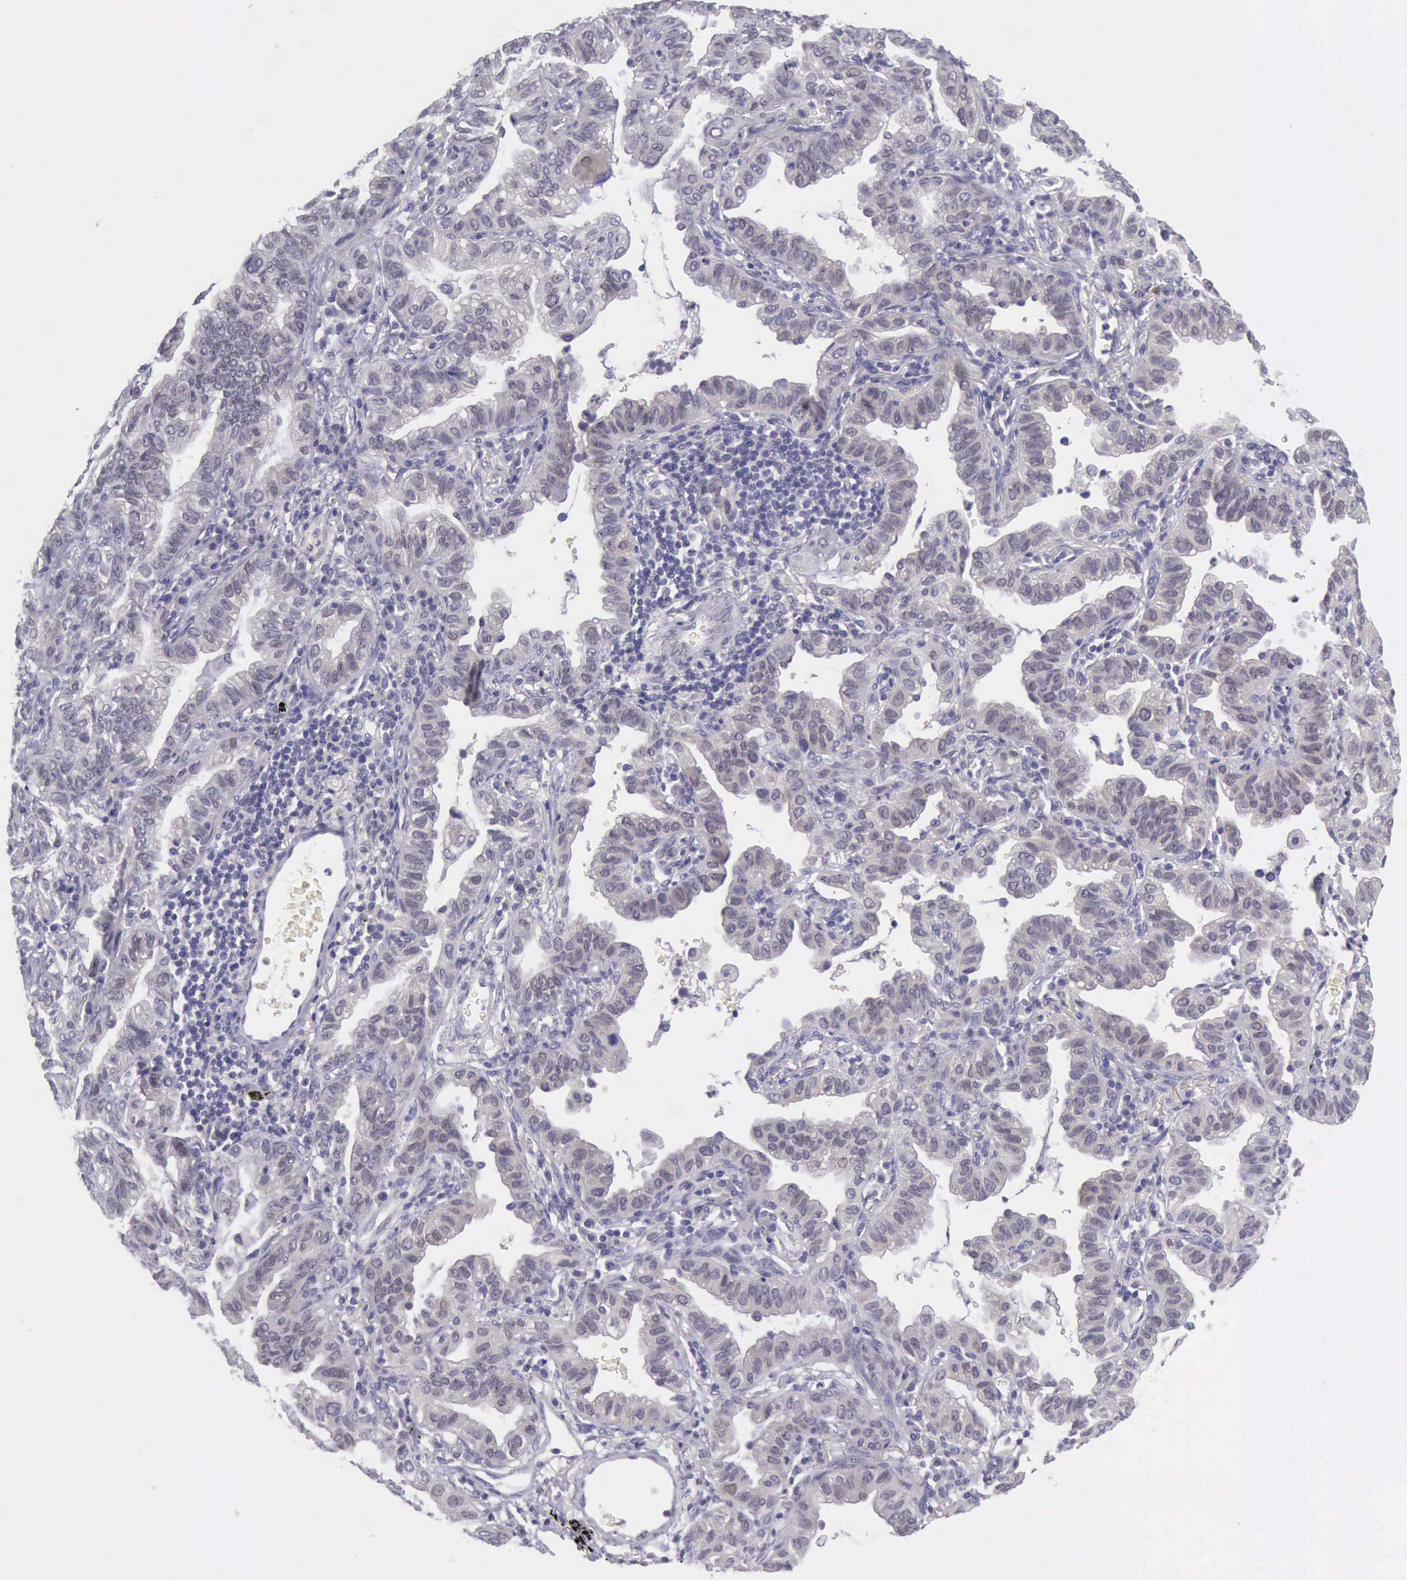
{"staining": {"intensity": "negative", "quantity": "none", "location": "none"}, "tissue": "lung cancer", "cell_type": "Tumor cells", "image_type": "cancer", "snomed": [{"axis": "morphology", "description": "Adenocarcinoma, NOS"}, {"axis": "topography", "description": "Lung"}], "caption": "Immunohistochemical staining of human adenocarcinoma (lung) exhibits no significant staining in tumor cells.", "gene": "ARNT2", "patient": {"sex": "female", "age": 50}}